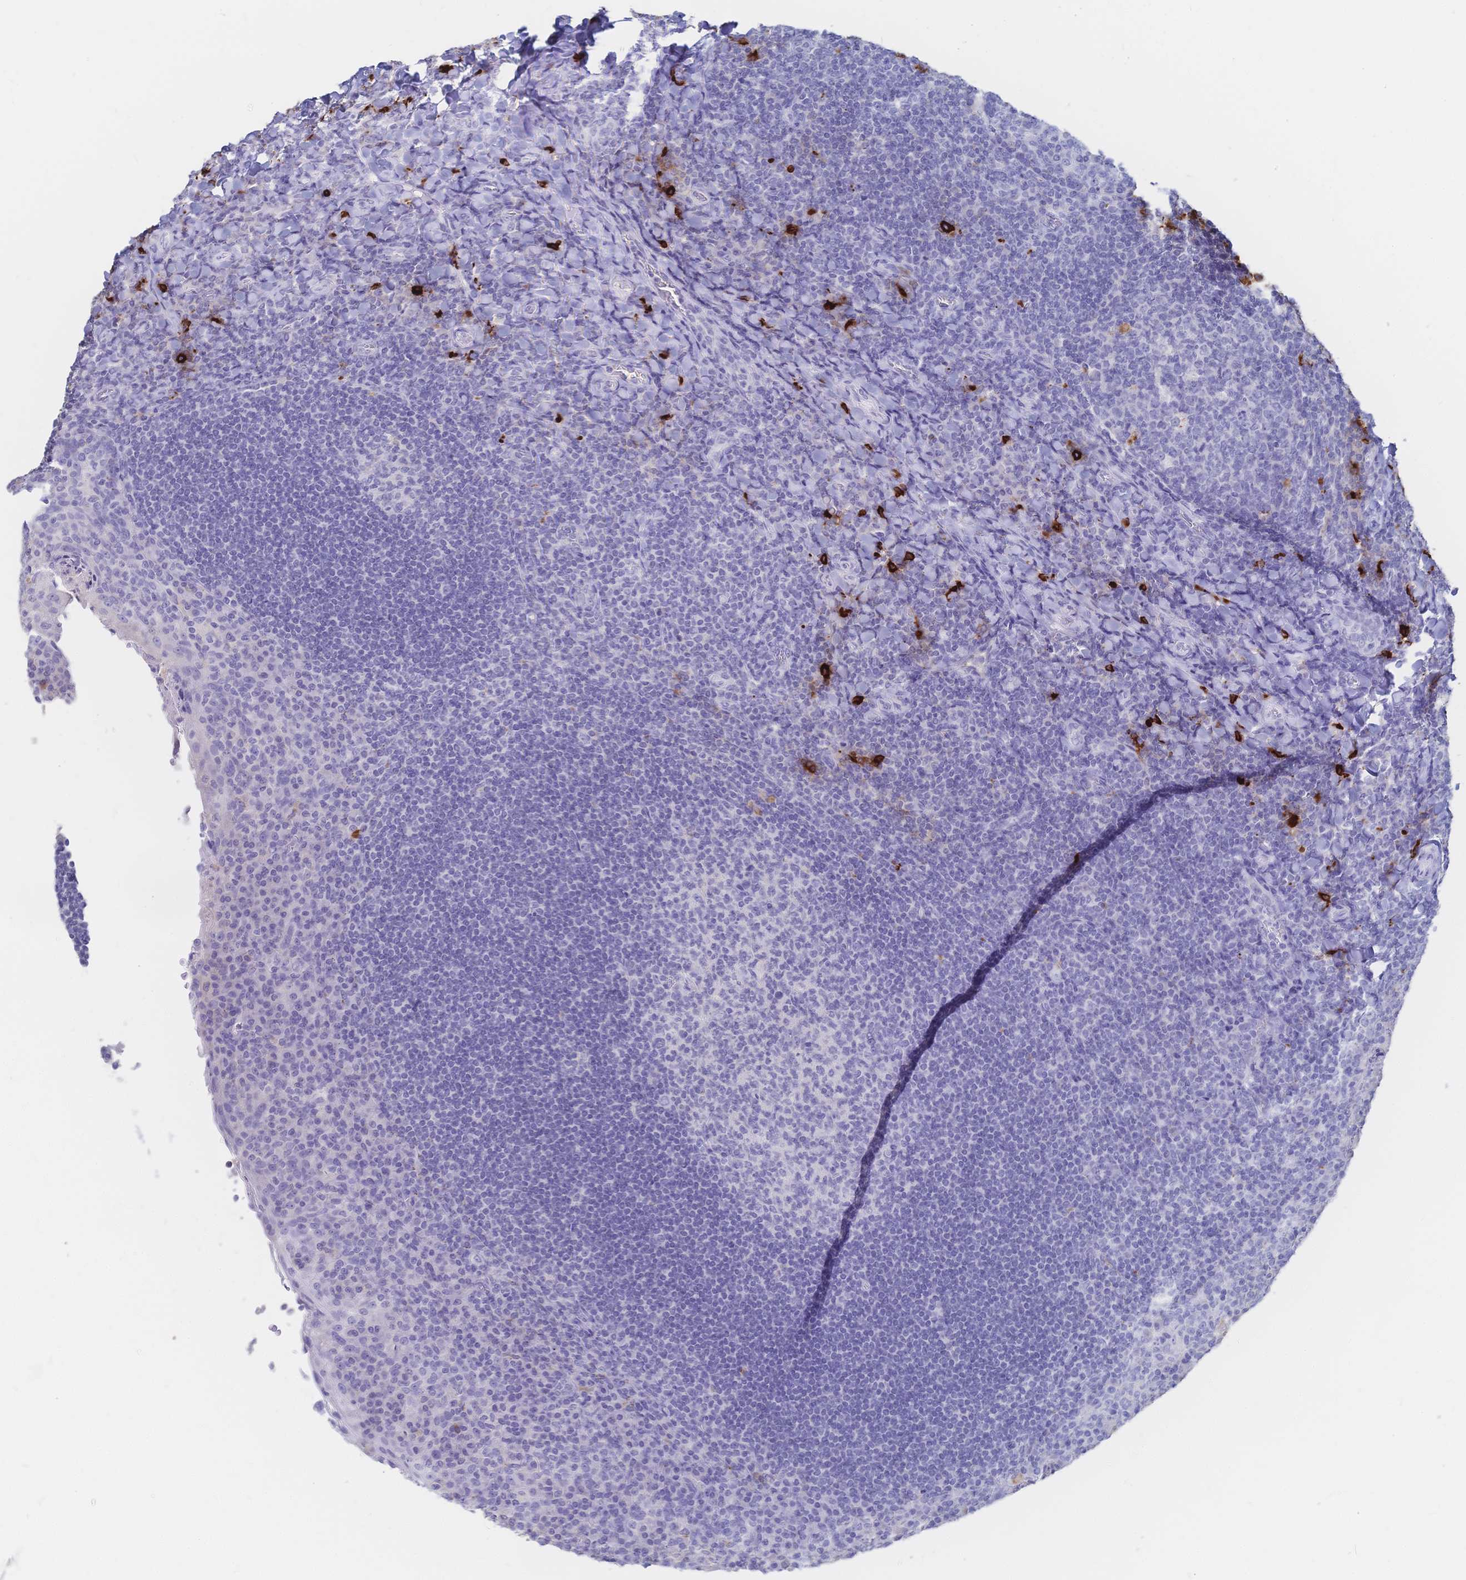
{"staining": {"intensity": "negative", "quantity": "none", "location": "none"}, "tissue": "tonsil", "cell_type": "Germinal center cells", "image_type": "normal", "snomed": [{"axis": "morphology", "description": "Normal tissue, NOS"}, {"axis": "topography", "description": "Tonsil"}], "caption": "The micrograph exhibits no significant positivity in germinal center cells of tonsil. (DAB immunohistochemistry with hematoxylin counter stain).", "gene": "IL2RB", "patient": {"sex": "male", "age": 17}}